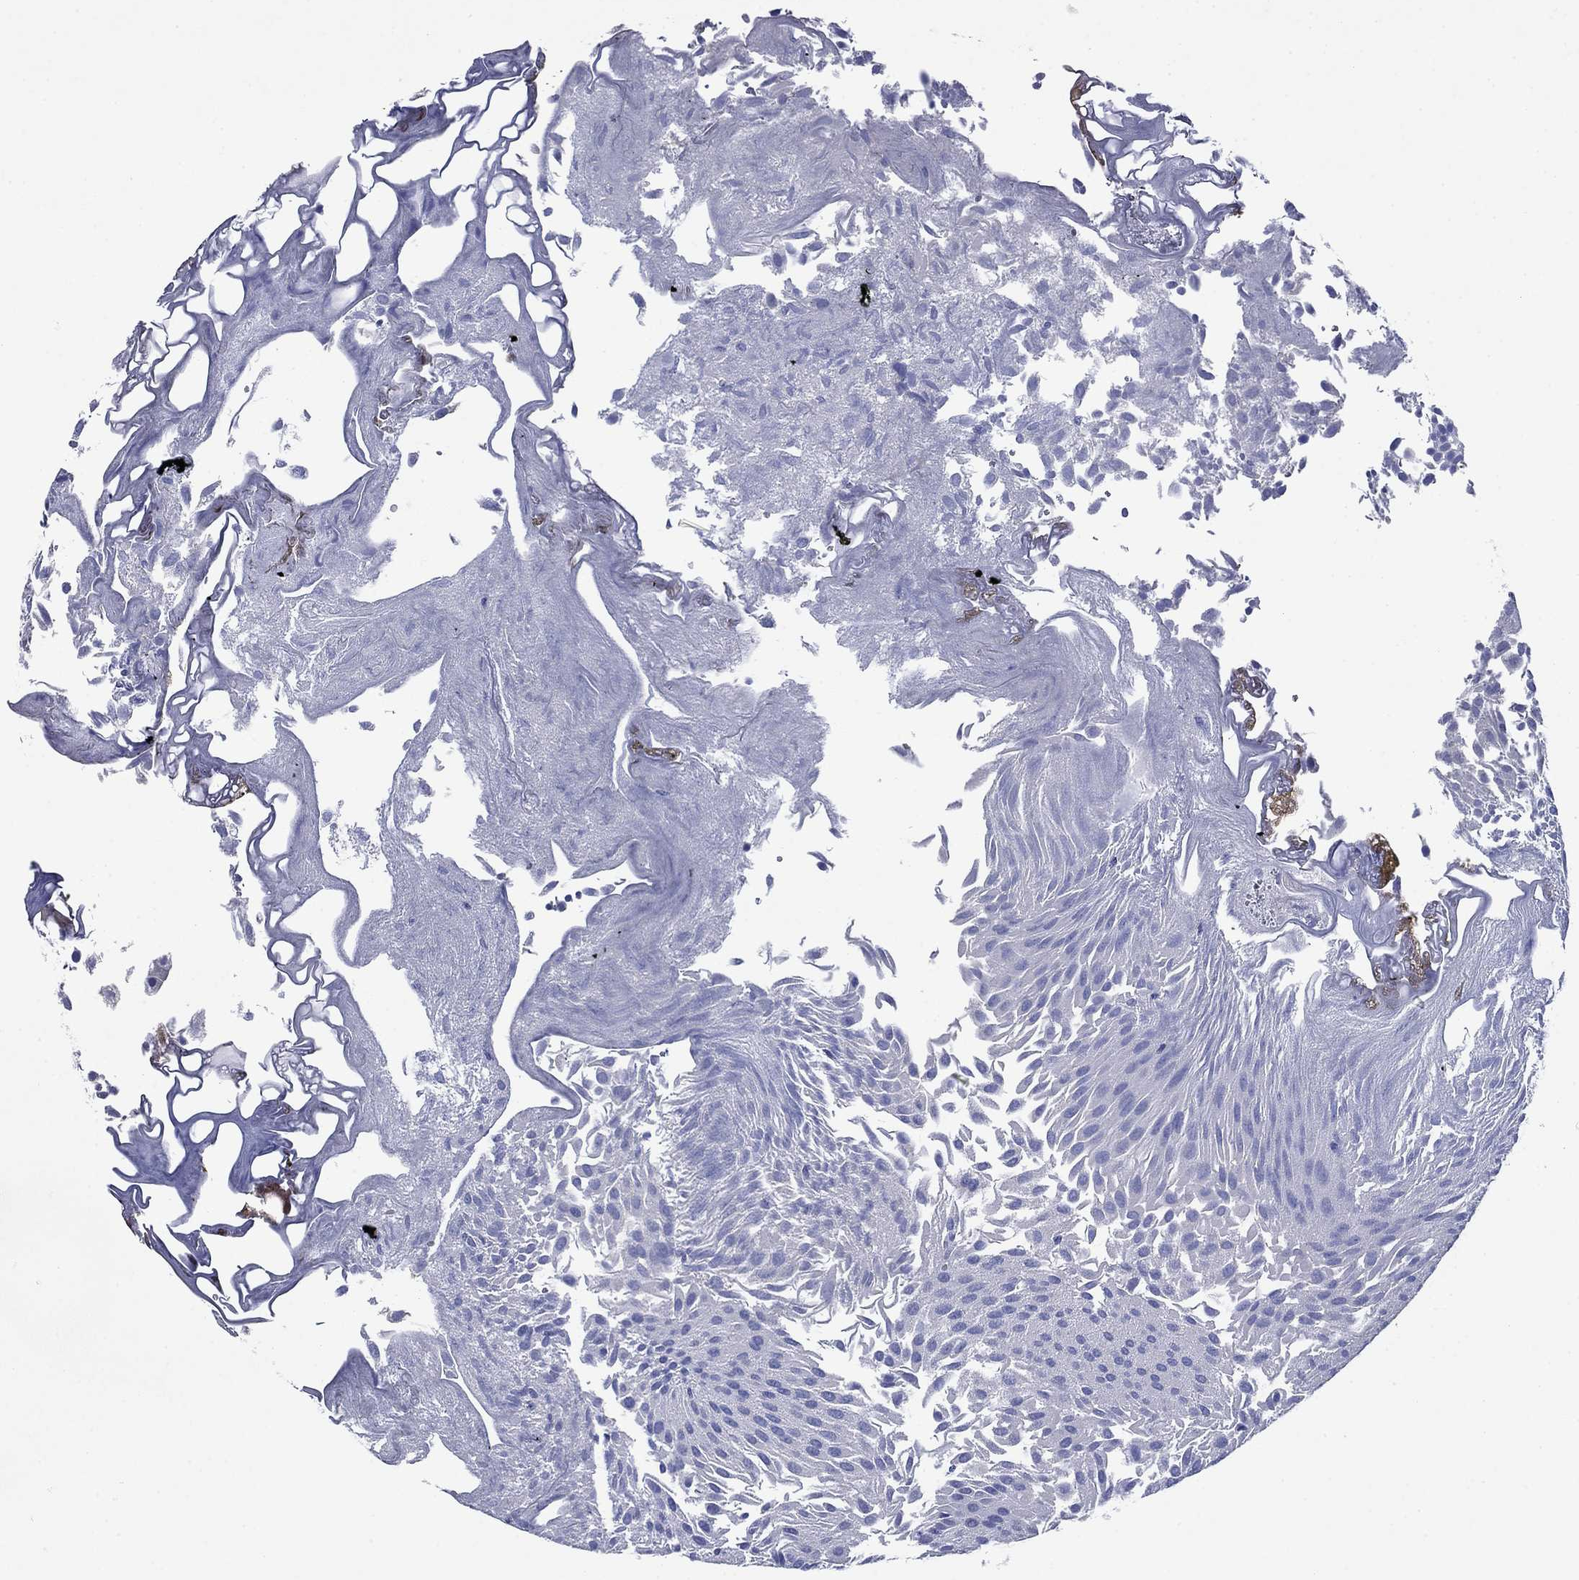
{"staining": {"intensity": "negative", "quantity": "none", "location": "none"}, "tissue": "urothelial cancer", "cell_type": "Tumor cells", "image_type": "cancer", "snomed": [{"axis": "morphology", "description": "Urothelial carcinoma, Low grade"}, {"axis": "topography", "description": "Urinary bladder"}], "caption": "DAB (3,3'-diaminobenzidine) immunohistochemical staining of urothelial carcinoma (low-grade) exhibits no significant positivity in tumor cells.", "gene": "SULT2B1", "patient": {"sex": "male", "age": 52}}